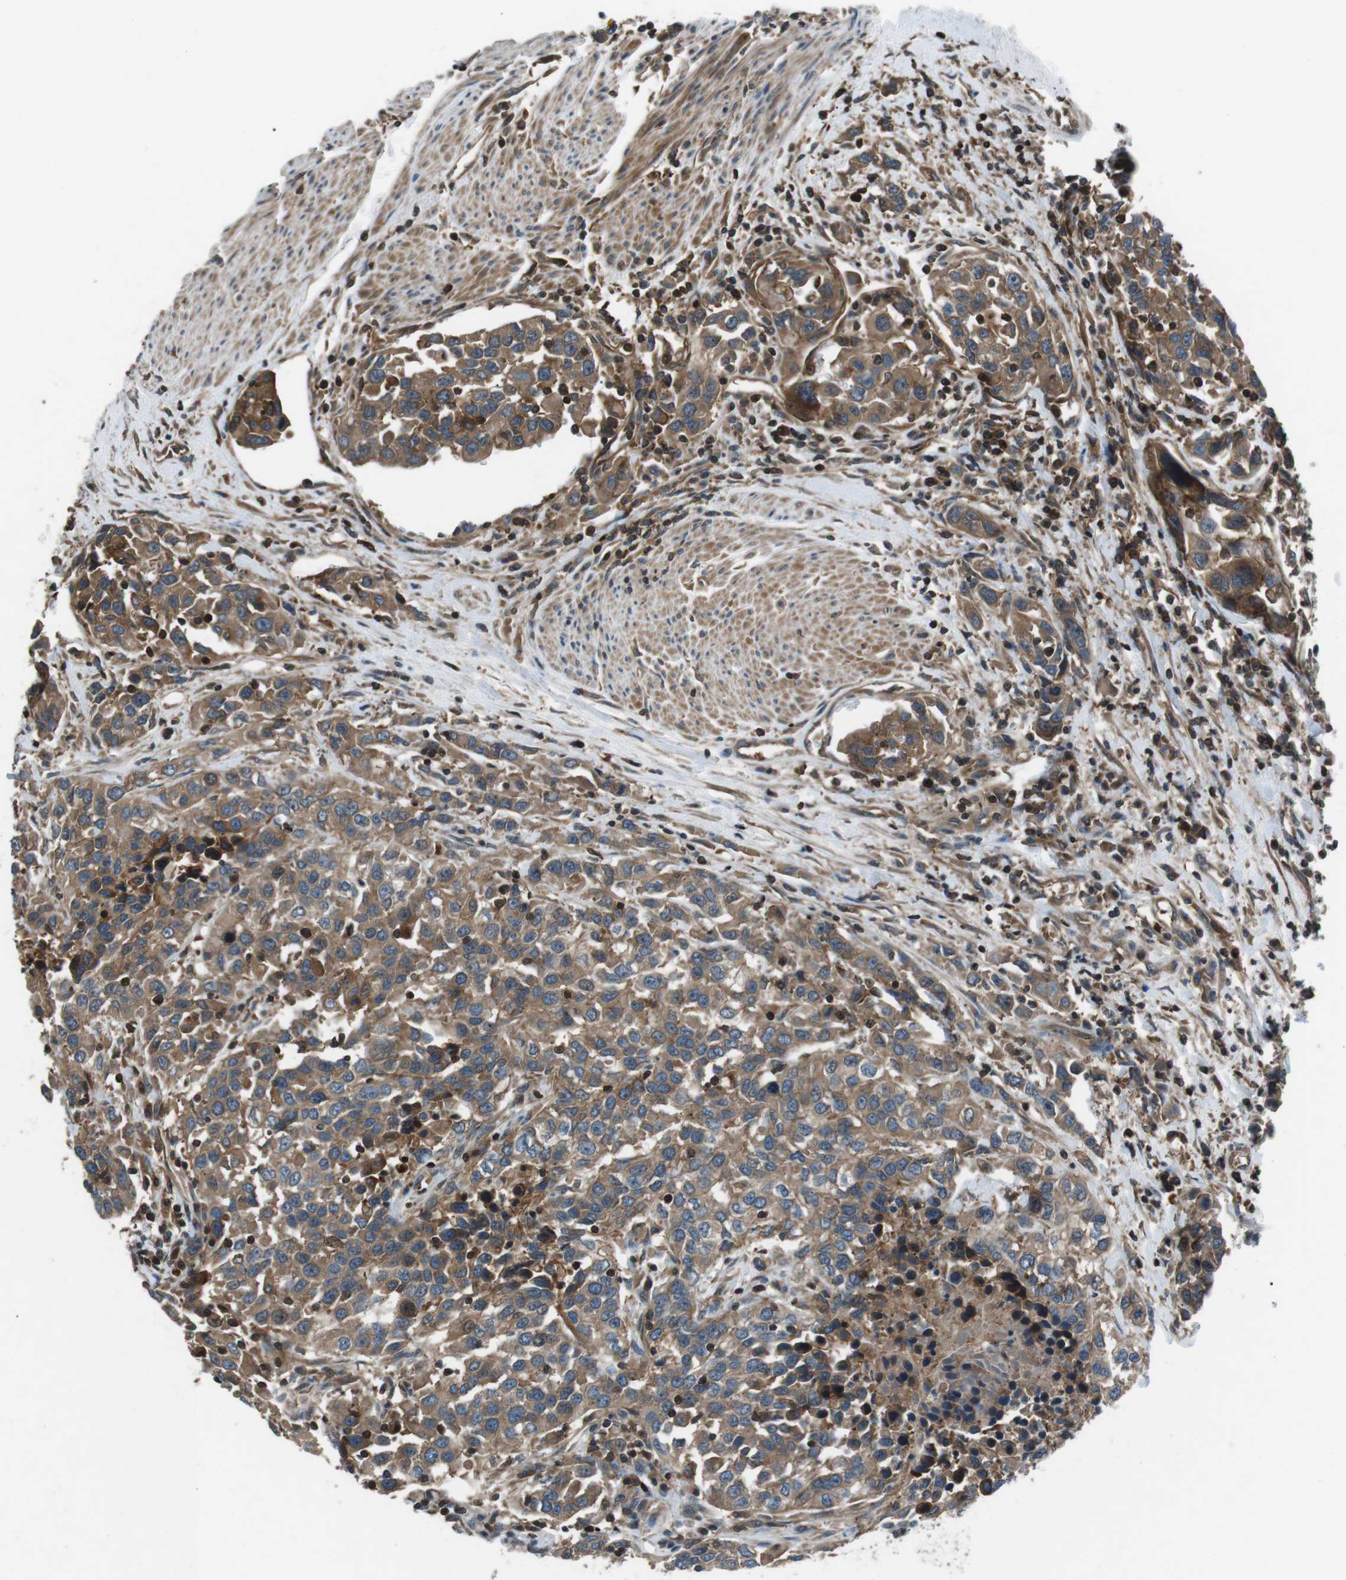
{"staining": {"intensity": "moderate", "quantity": ">75%", "location": "cytoplasmic/membranous"}, "tissue": "urothelial cancer", "cell_type": "Tumor cells", "image_type": "cancer", "snomed": [{"axis": "morphology", "description": "Urothelial carcinoma, High grade"}, {"axis": "topography", "description": "Urinary bladder"}], "caption": "Protein staining displays moderate cytoplasmic/membranous expression in approximately >75% of tumor cells in high-grade urothelial carcinoma.", "gene": "GPR161", "patient": {"sex": "female", "age": 80}}